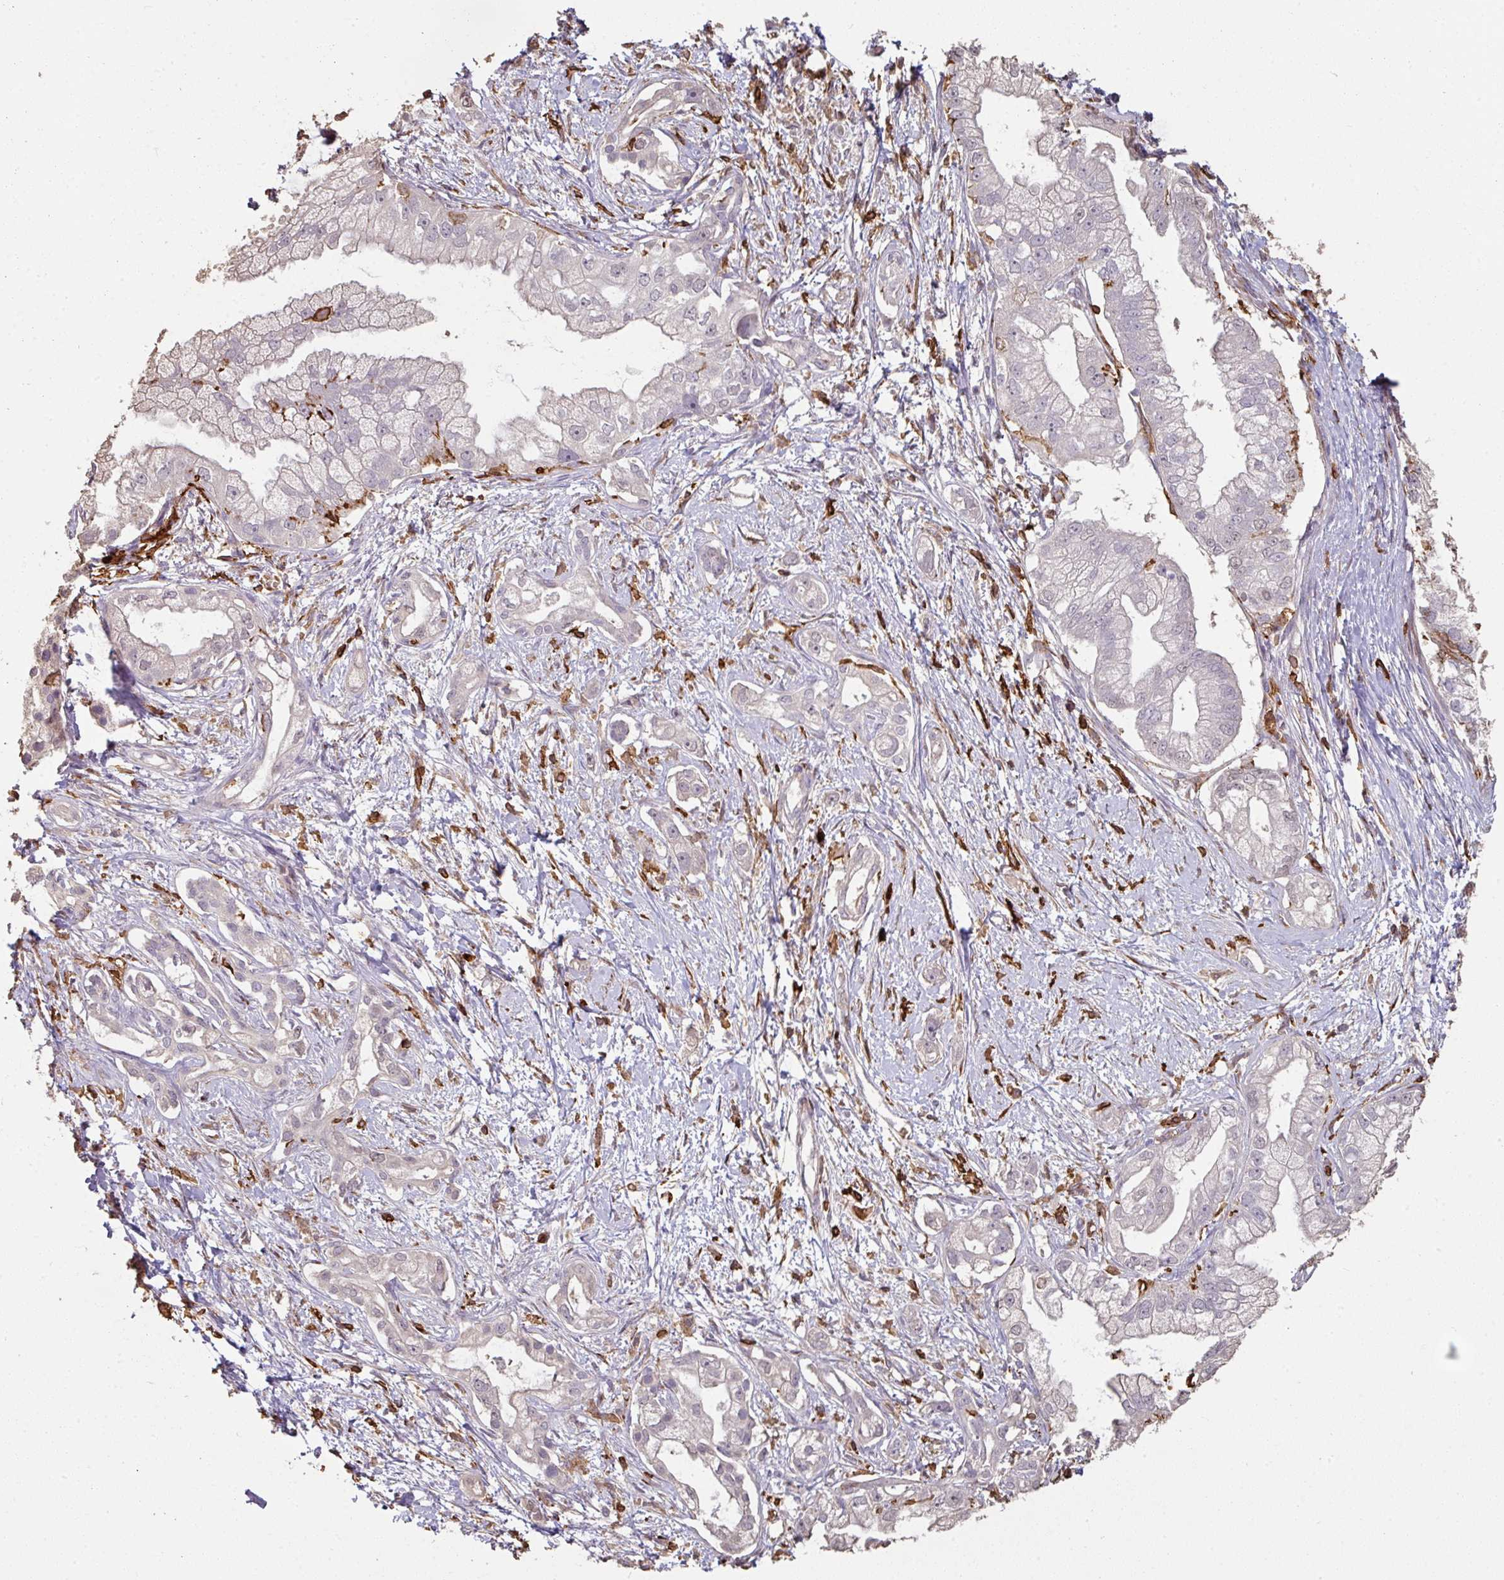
{"staining": {"intensity": "negative", "quantity": "none", "location": "none"}, "tissue": "pancreatic cancer", "cell_type": "Tumor cells", "image_type": "cancer", "snomed": [{"axis": "morphology", "description": "Adenocarcinoma, NOS"}, {"axis": "topography", "description": "Pancreas"}], "caption": "Protein analysis of adenocarcinoma (pancreatic) displays no significant expression in tumor cells.", "gene": "OLFML2B", "patient": {"sex": "male", "age": 70}}